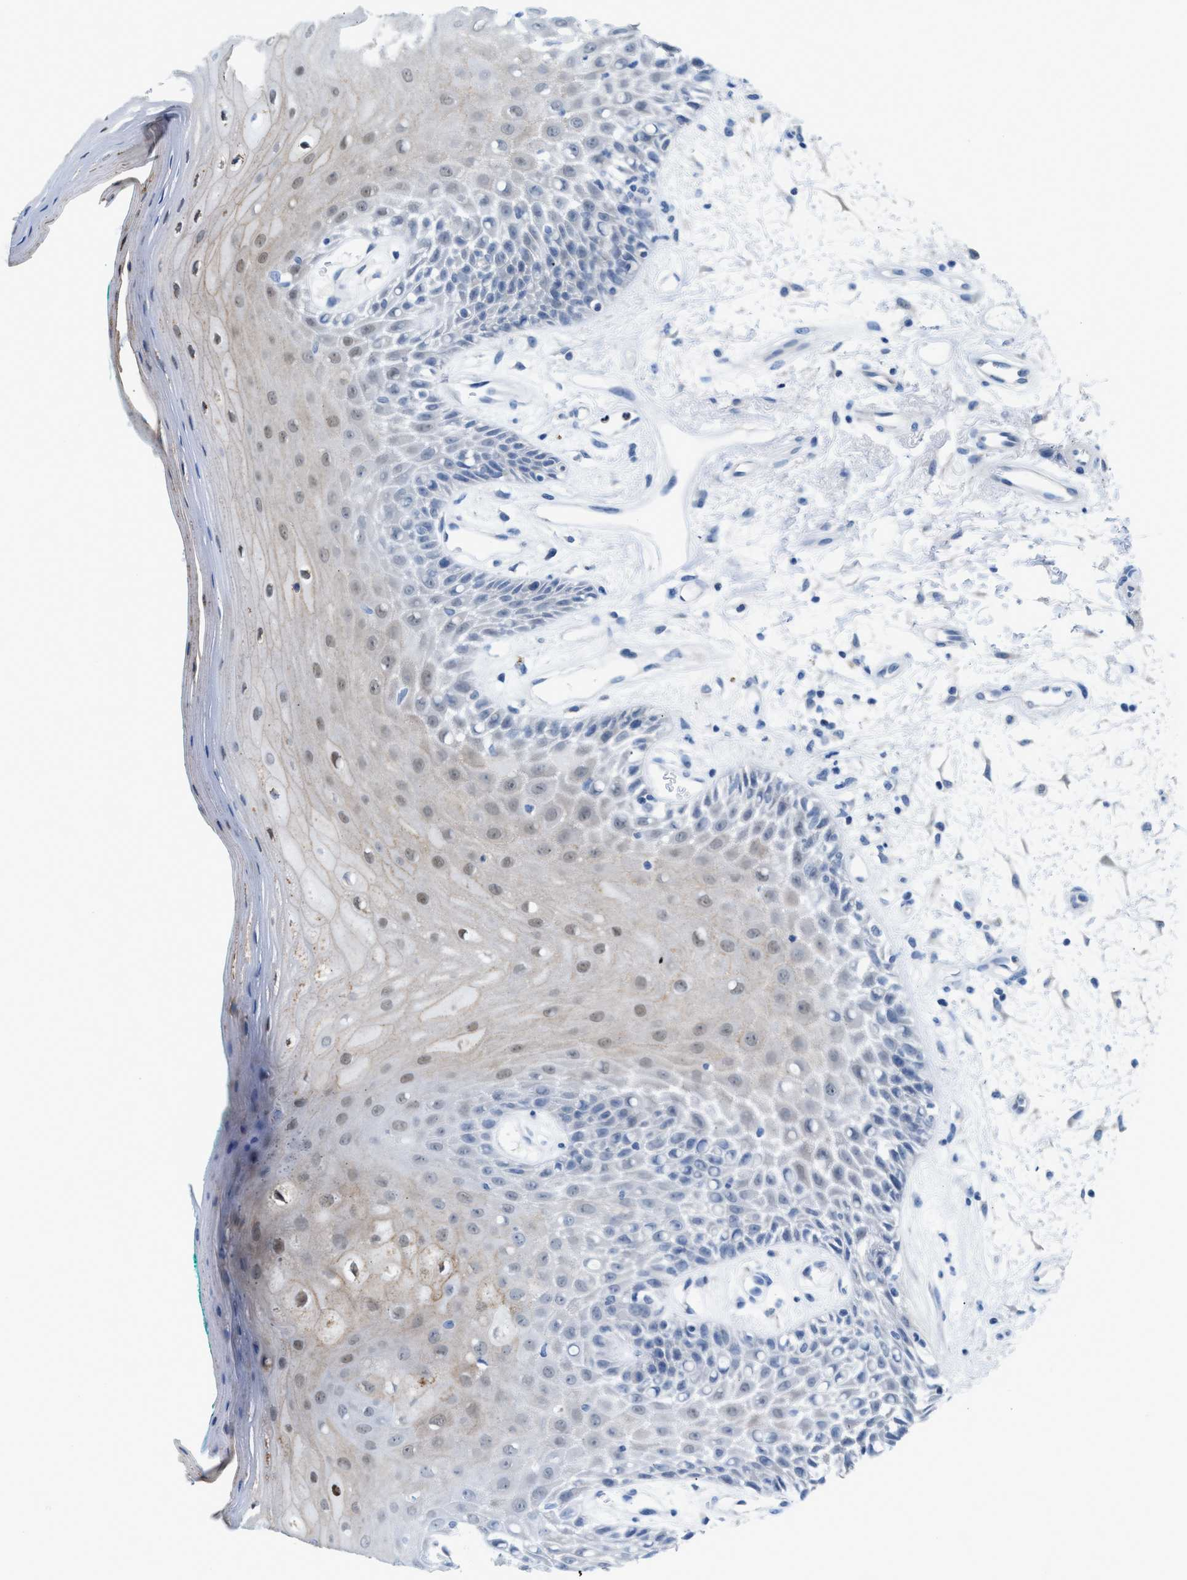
{"staining": {"intensity": "weak", "quantity": "25%-75%", "location": "cytoplasmic/membranous,nuclear"}, "tissue": "oral mucosa", "cell_type": "Squamous epithelial cells", "image_type": "normal", "snomed": [{"axis": "morphology", "description": "Normal tissue, NOS"}, {"axis": "morphology", "description": "Squamous cell carcinoma, NOS"}, {"axis": "topography", "description": "Skeletal muscle"}, {"axis": "topography", "description": "Oral tissue"}, {"axis": "topography", "description": "Head-Neck"}], "caption": "IHC histopathology image of unremarkable oral mucosa: human oral mucosa stained using IHC shows low levels of weak protein expression localized specifically in the cytoplasmic/membranous,nuclear of squamous epithelial cells, appearing as a cytoplasmic/membranous,nuclear brown color.", "gene": "PPM1D", "patient": {"sex": "female", "age": 84}}